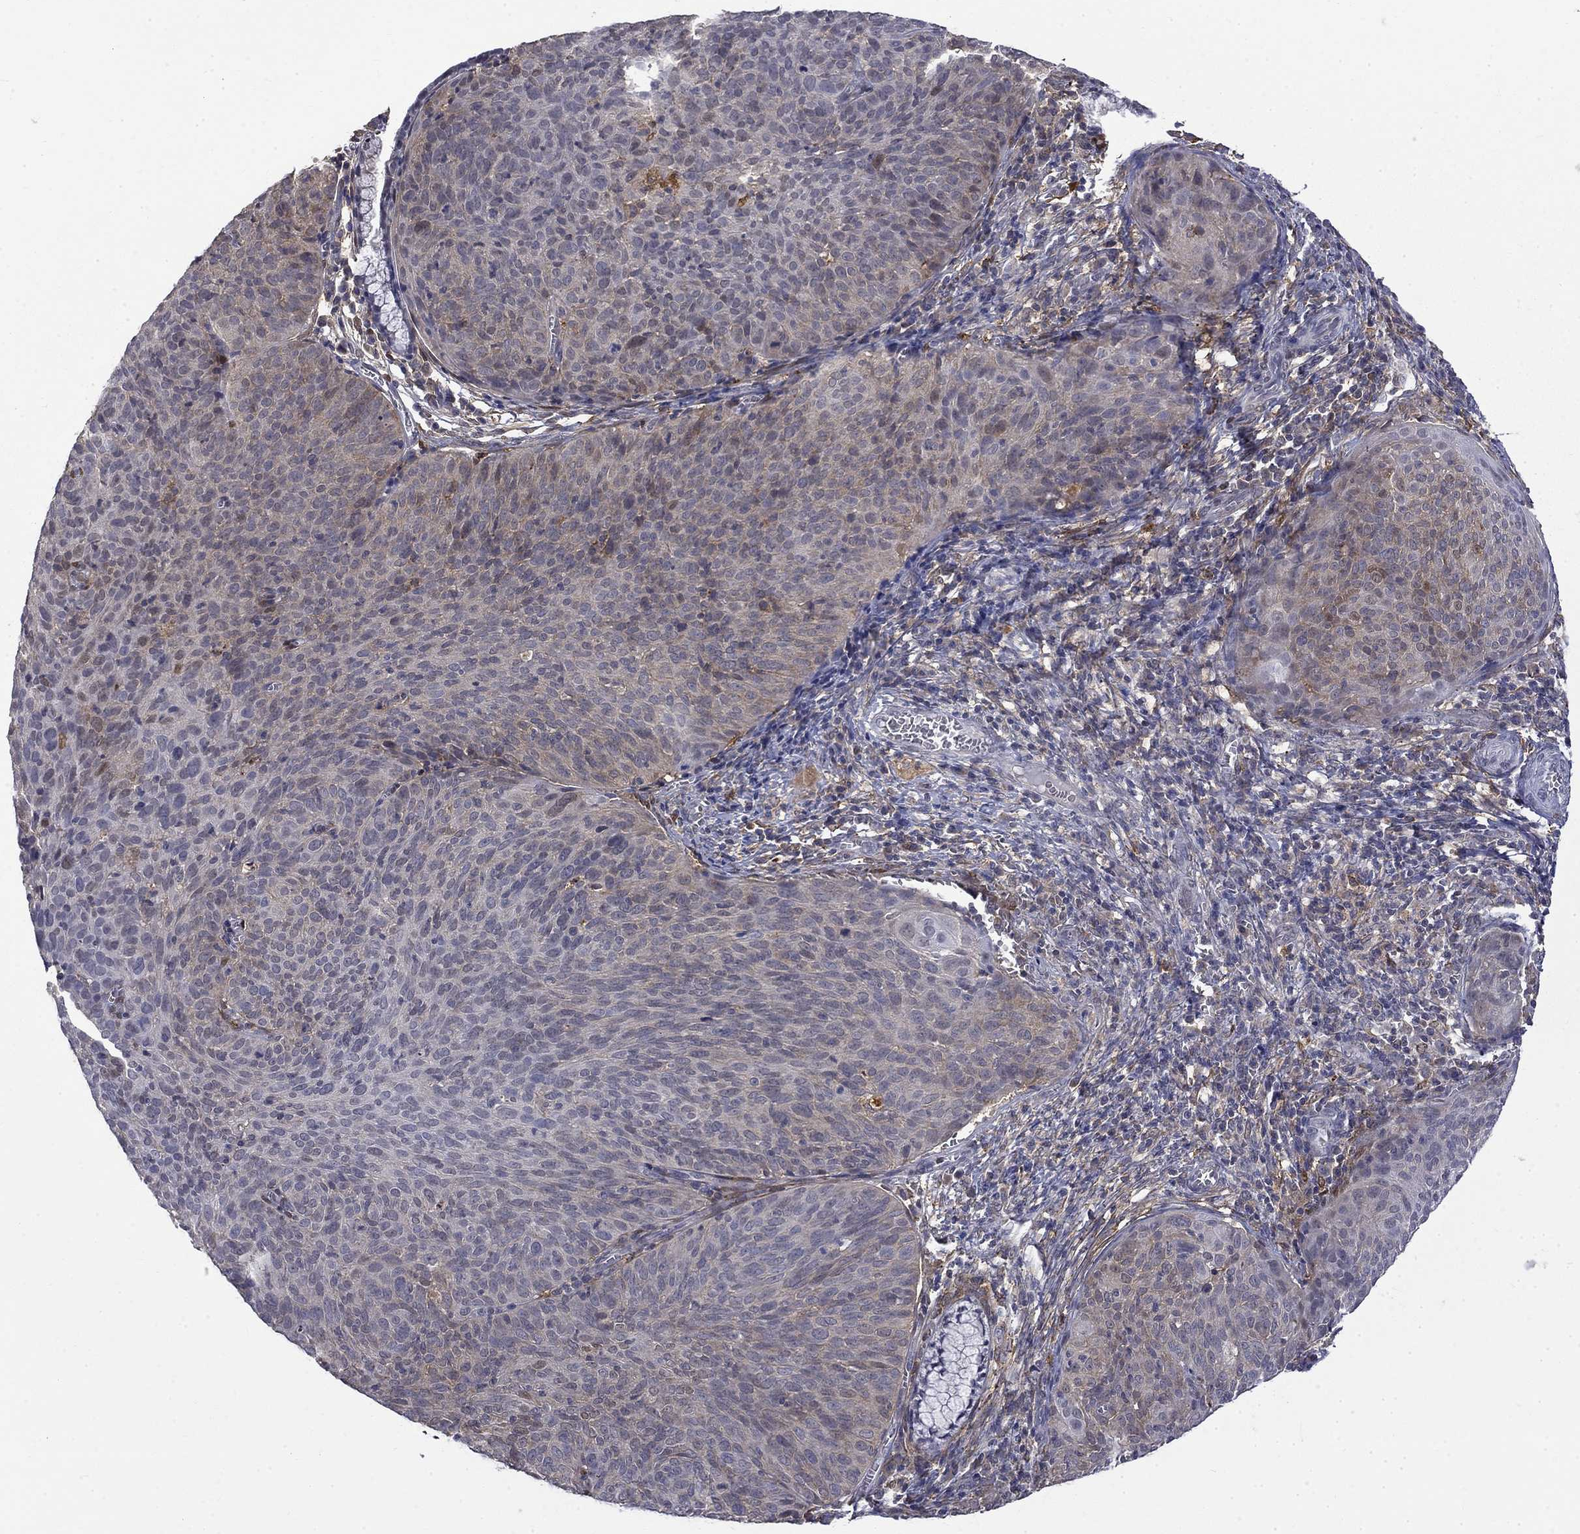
{"staining": {"intensity": "moderate", "quantity": "25%-75%", "location": "cytoplasmic/membranous"}, "tissue": "cervical cancer", "cell_type": "Tumor cells", "image_type": "cancer", "snomed": [{"axis": "morphology", "description": "Squamous cell carcinoma, NOS"}, {"axis": "topography", "description": "Cervix"}], "caption": "High-power microscopy captured an immunohistochemistry histopathology image of squamous cell carcinoma (cervical), revealing moderate cytoplasmic/membranous expression in about 25%-75% of tumor cells.", "gene": "PCBP3", "patient": {"sex": "female", "age": 39}}